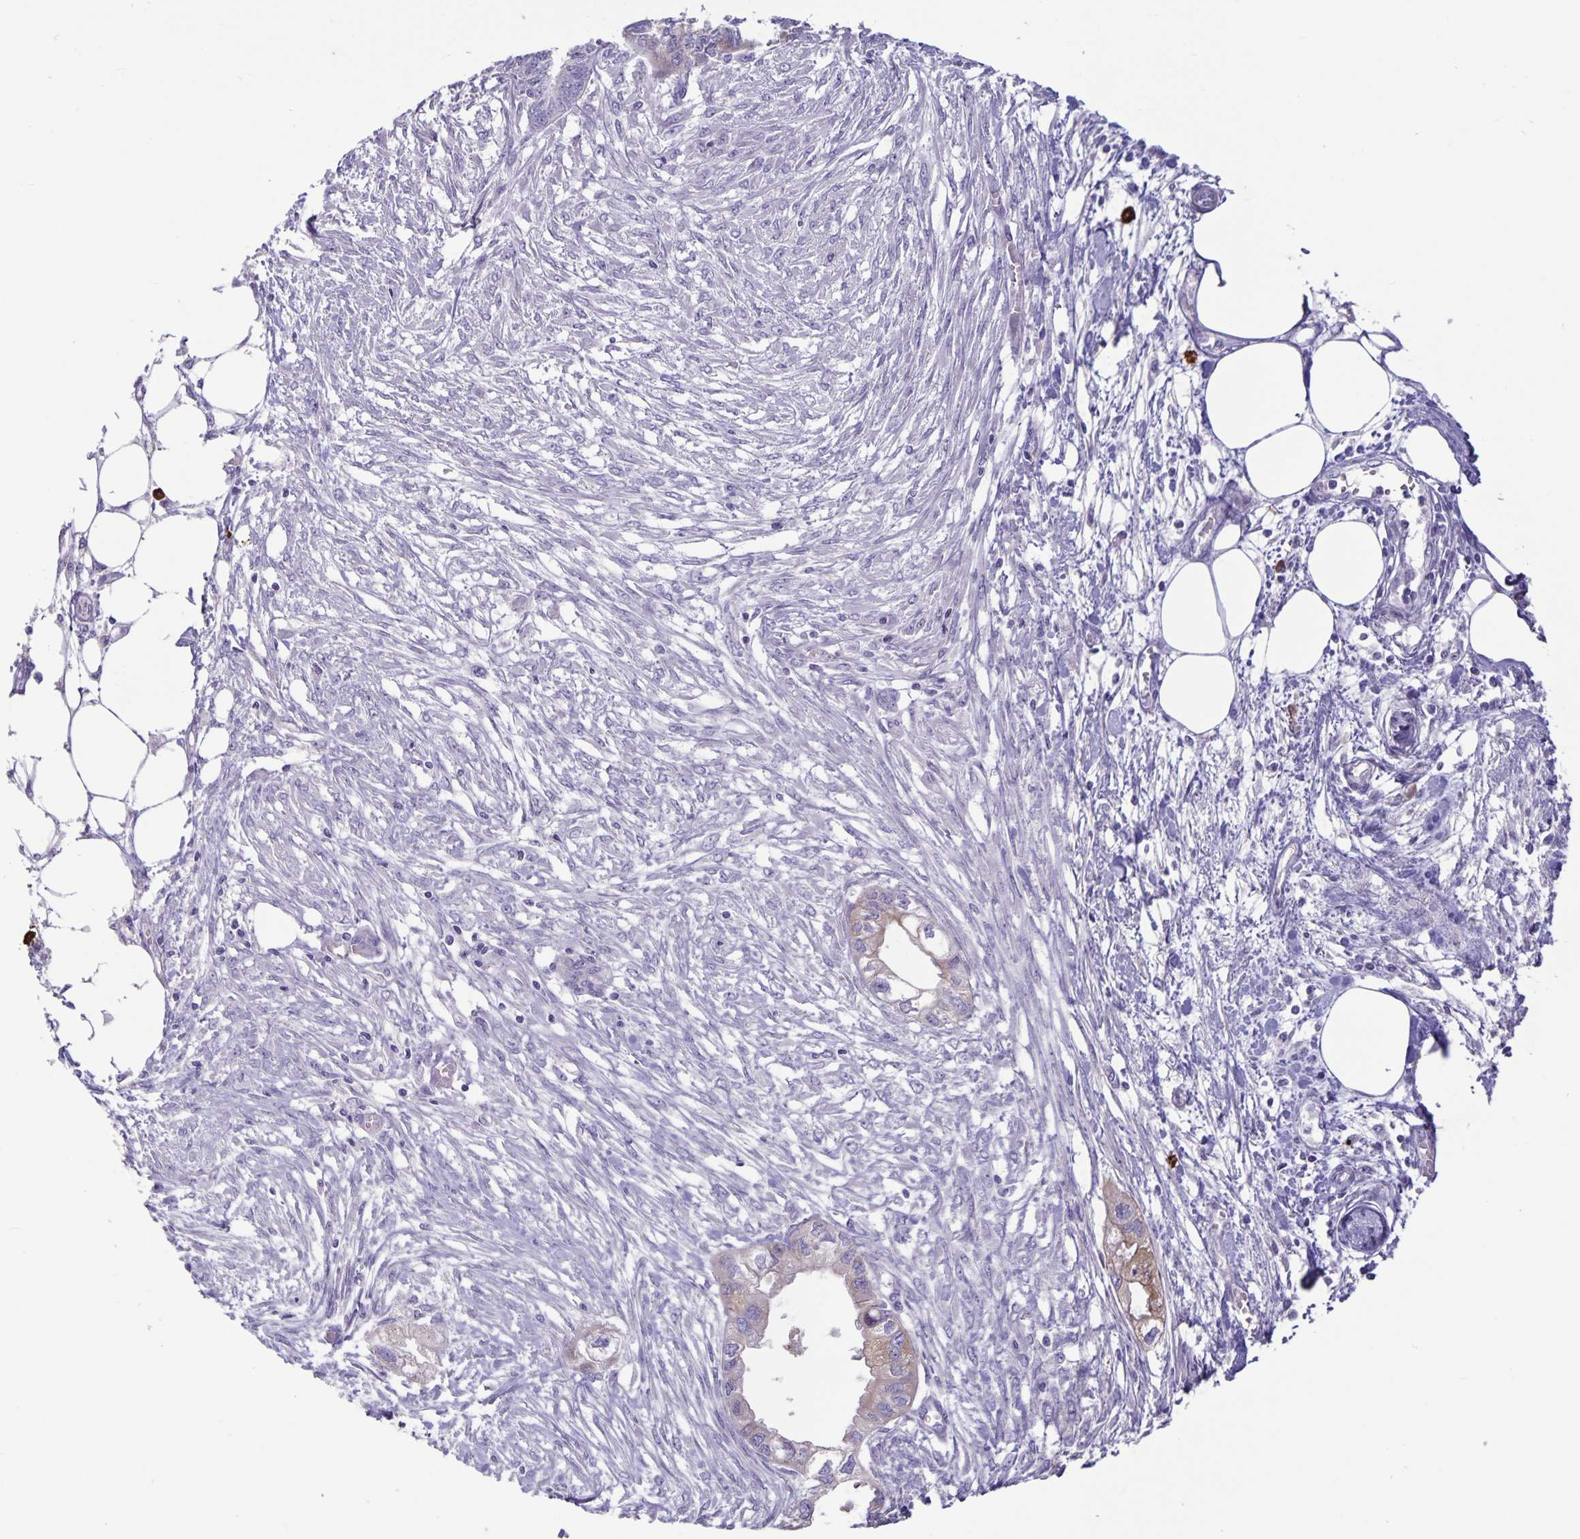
{"staining": {"intensity": "weak", "quantity": "25%-75%", "location": "cytoplasmic/membranous"}, "tissue": "endometrial cancer", "cell_type": "Tumor cells", "image_type": "cancer", "snomed": [{"axis": "morphology", "description": "Adenocarcinoma, NOS"}, {"axis": "morphology", "description": "Adenocarcinoma, metastatic, NOS"}, {"axis": "topography", "description": "Adipose tissue"}, {"axis": "topography", "description": "Endometrium"}], "caption": "Immunohistochemical staining of human metastatic adenocarcinoma (endometrial) displays low levels of weak cytoplasmic/membranous protein expression in about 25%-75% of tumor cells.", "gene": "IBTK", "patient": {"sex": "female", "age": 67}}